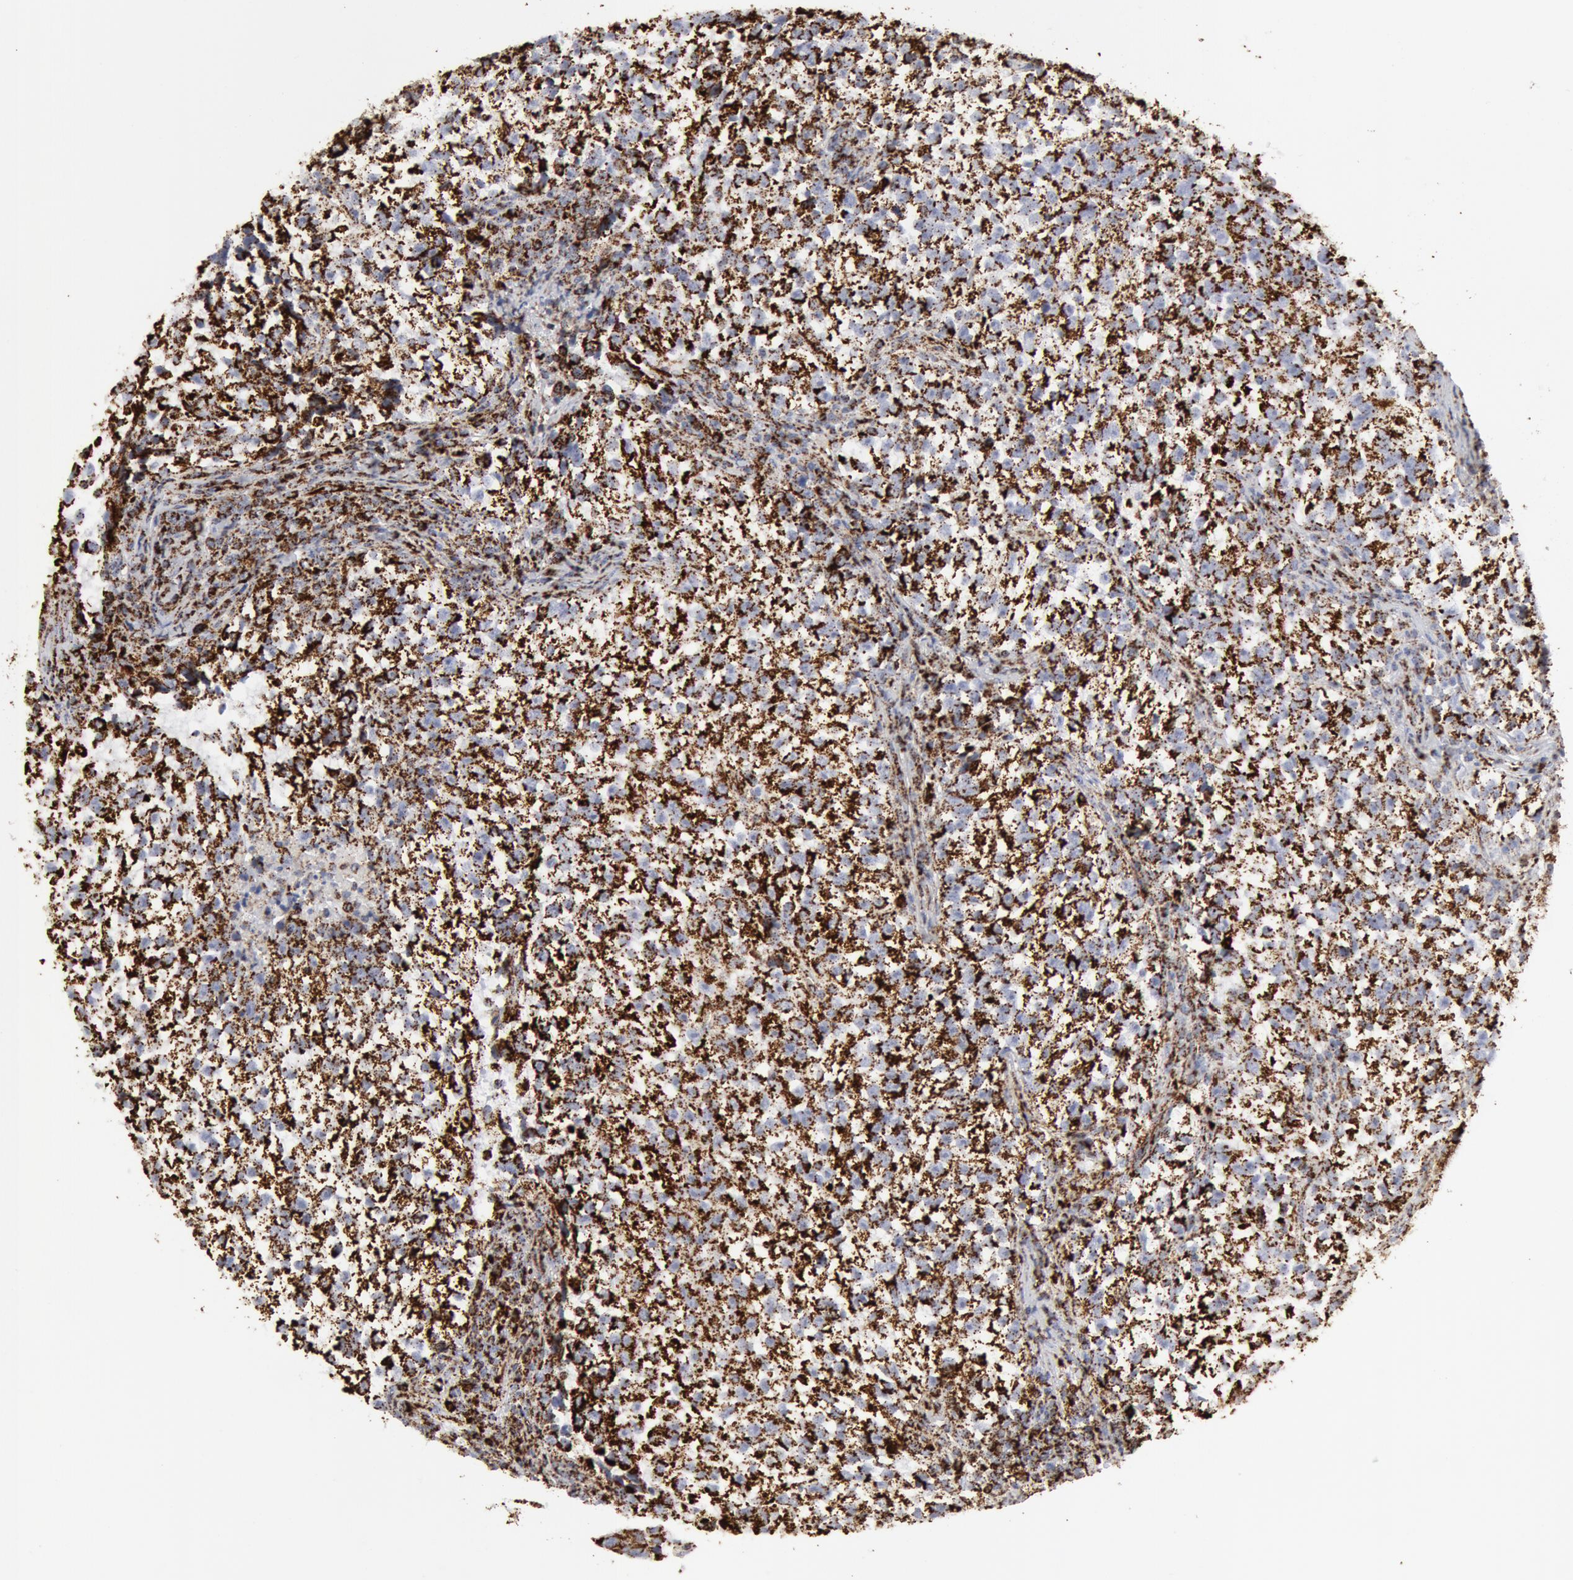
{"staining": {"intensity": "strong", "quantity": ">75%", "location": "cytoplasmic/membranous"}, "tissue": "testis cancer", "cell_type": "Tumor cells", "image_type": "cancer", "snomed": [{"axis": "morphology", "description": "Seminoma, NOS"}, {"axis": "topography", "description": "Testis"}], "caption": "IHC (DAB) staining of human testis cancer exhibits strong cytoplasmic/membranous protein staining in about >75% of tumor cells.", "gene": "ATP5F1B", "patient": {"sex": "male", "age": 38}}